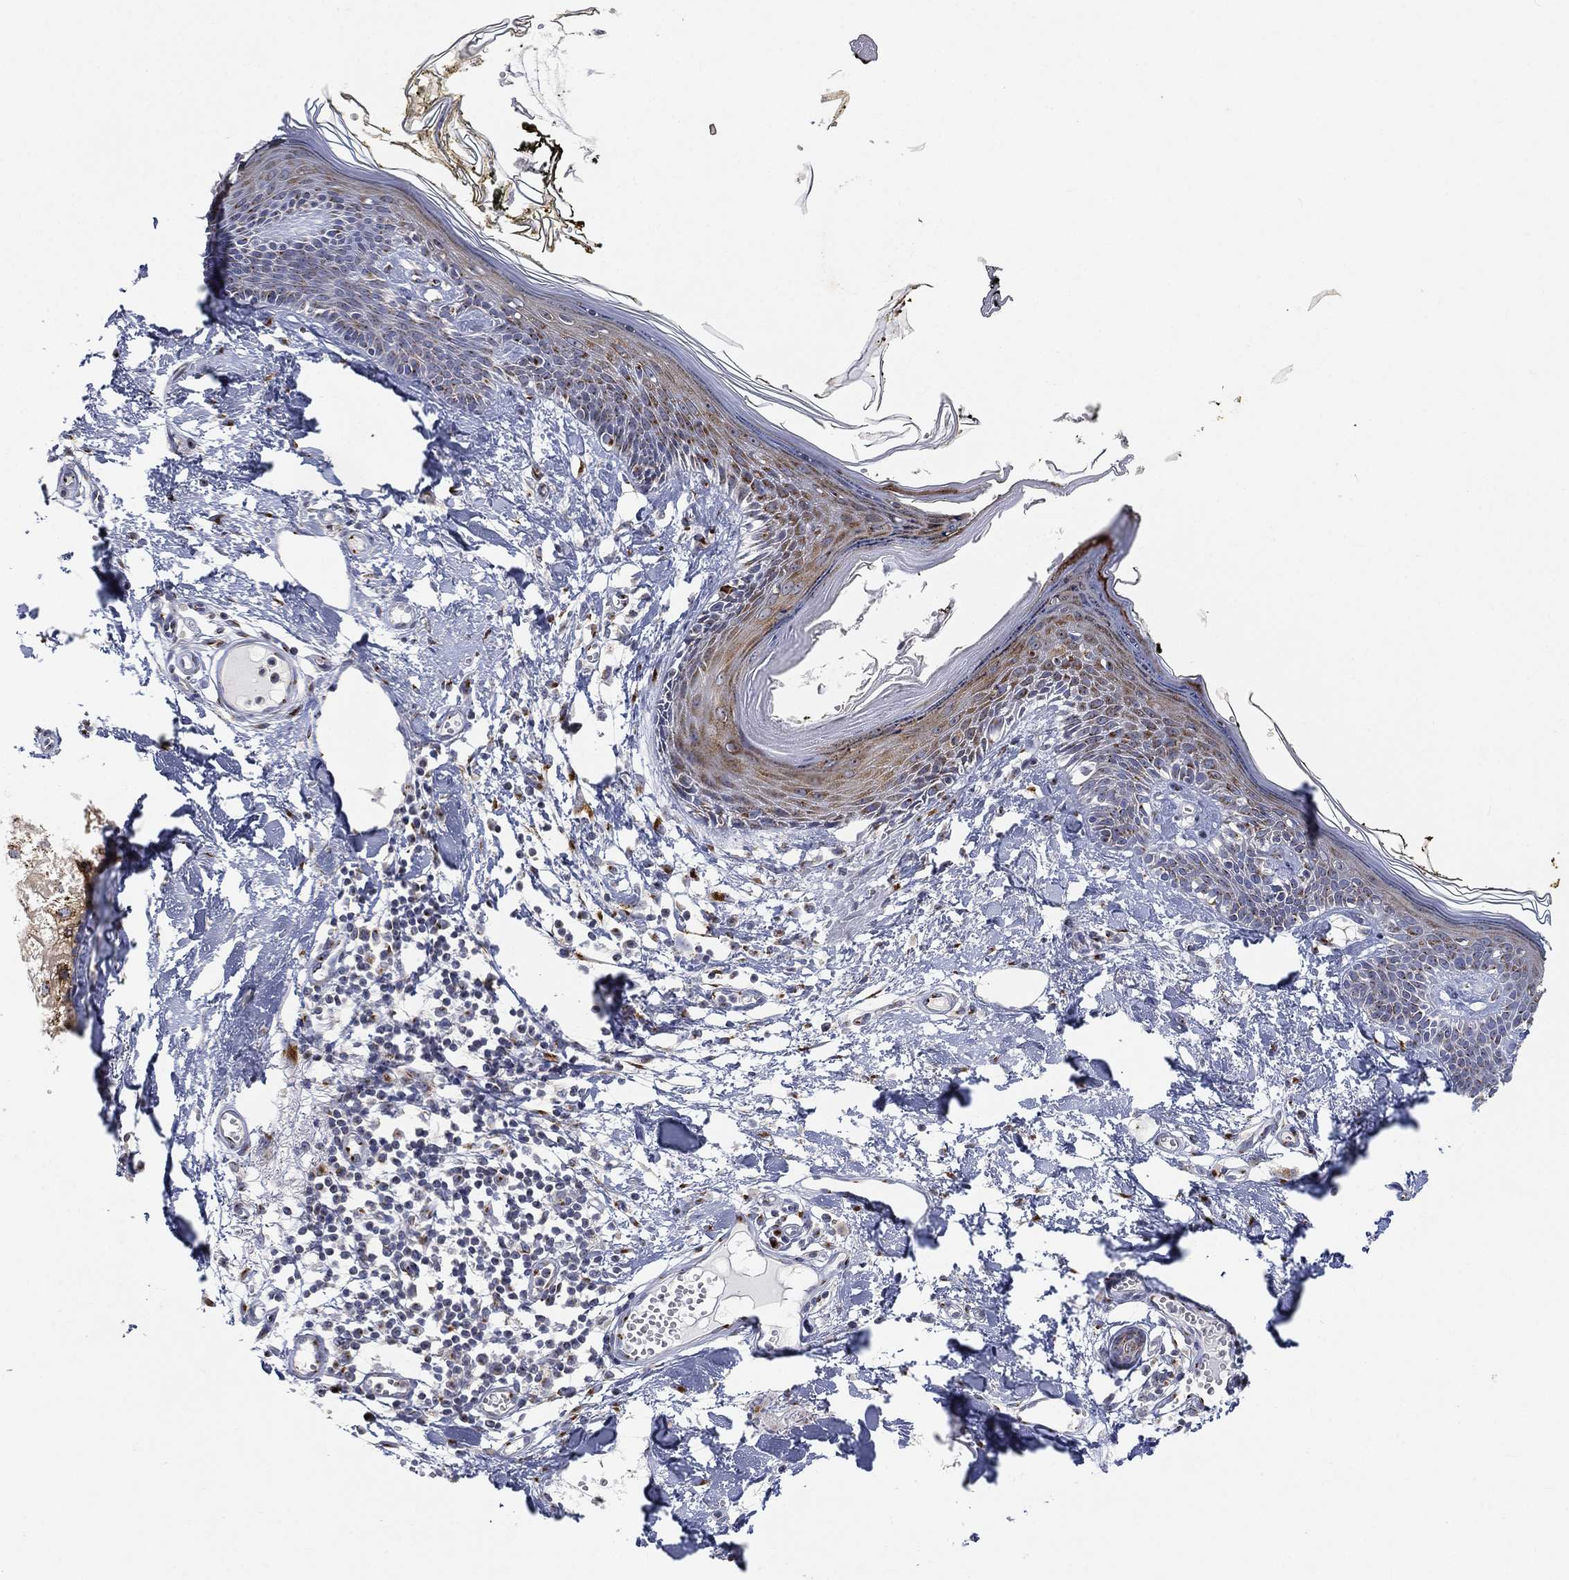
{"staining": {"intensity": "strong", "quantity": "25%-75%", "location": "cytoplasmic/membranous"}, "tissue": "skin", "cell_type": "Fibroblasts", "image_type": "normal", "snomed": [{"axis": "morphology", "description": "Normal tissue, NOS"}, {"axis": "topography", "description": "Skin"}], "caption": "Immunohistochemical staining of benign skin displays strong cytoplasmic/membranous protein staining in approximately 25%-75% of fibroblasts.", "gene": "TICAM1", "patient": {"sex": "male", "age": 76}}